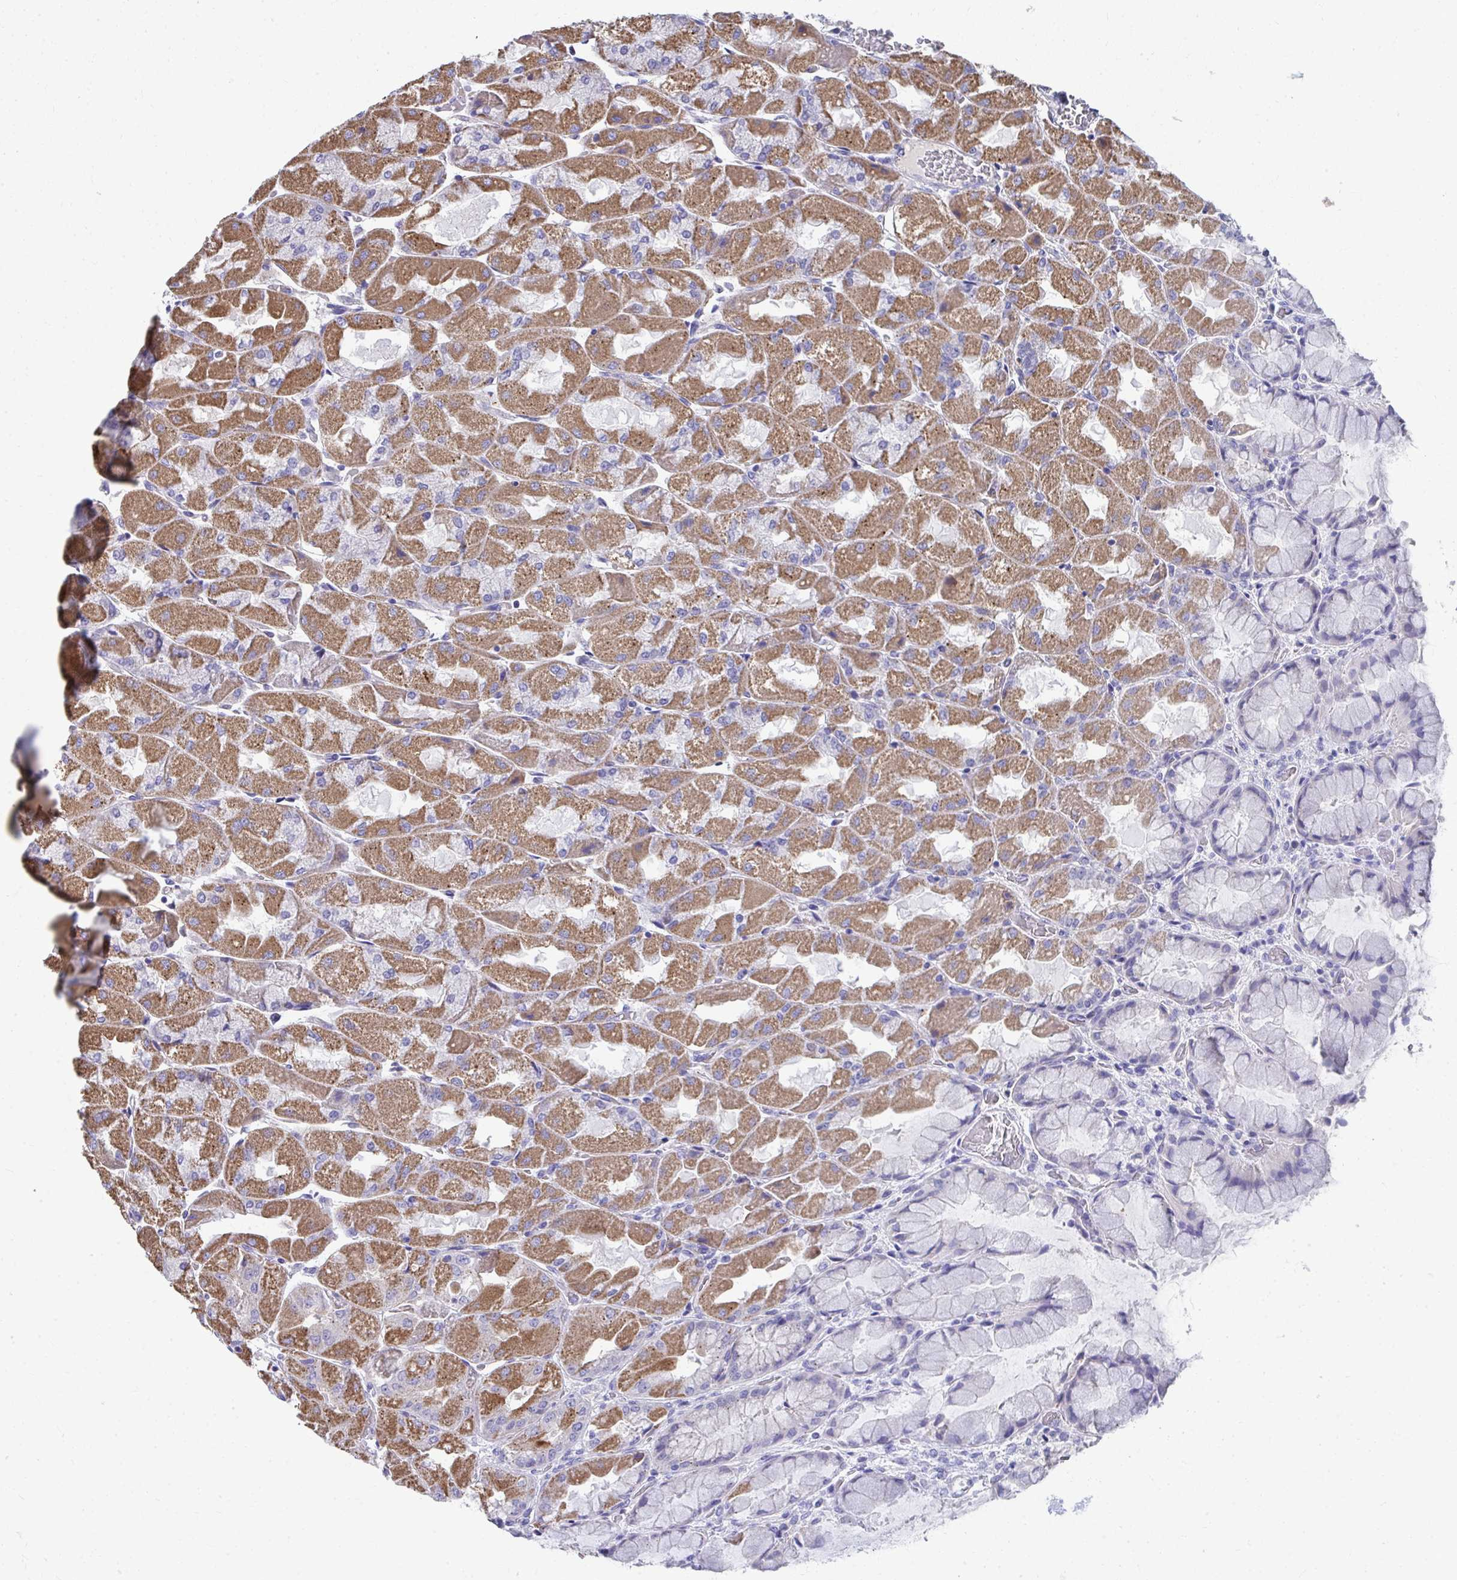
{"staining": {"intensity": "moderate", "quantity": "25%-75%", "location": "cytoplasmic/membranous"}, "tissue": "stomach", "cell_type": "Glandular cells", "image_type": "normal", "snomed": [{"axis": "morphology", "description": "Normal tissue, NOS"}, {"axis": "topography", "description": "Stomach"}], "caption": "Approximately 25%-75% of glandular cells in unremarkable human stomach demonstrate moderate cytoplasmic/membranous protein staining as visualized by brown immunohistochemical staining.", "gene": "TMPRSS2", "patient": {"sex": "female", "age": 61}}